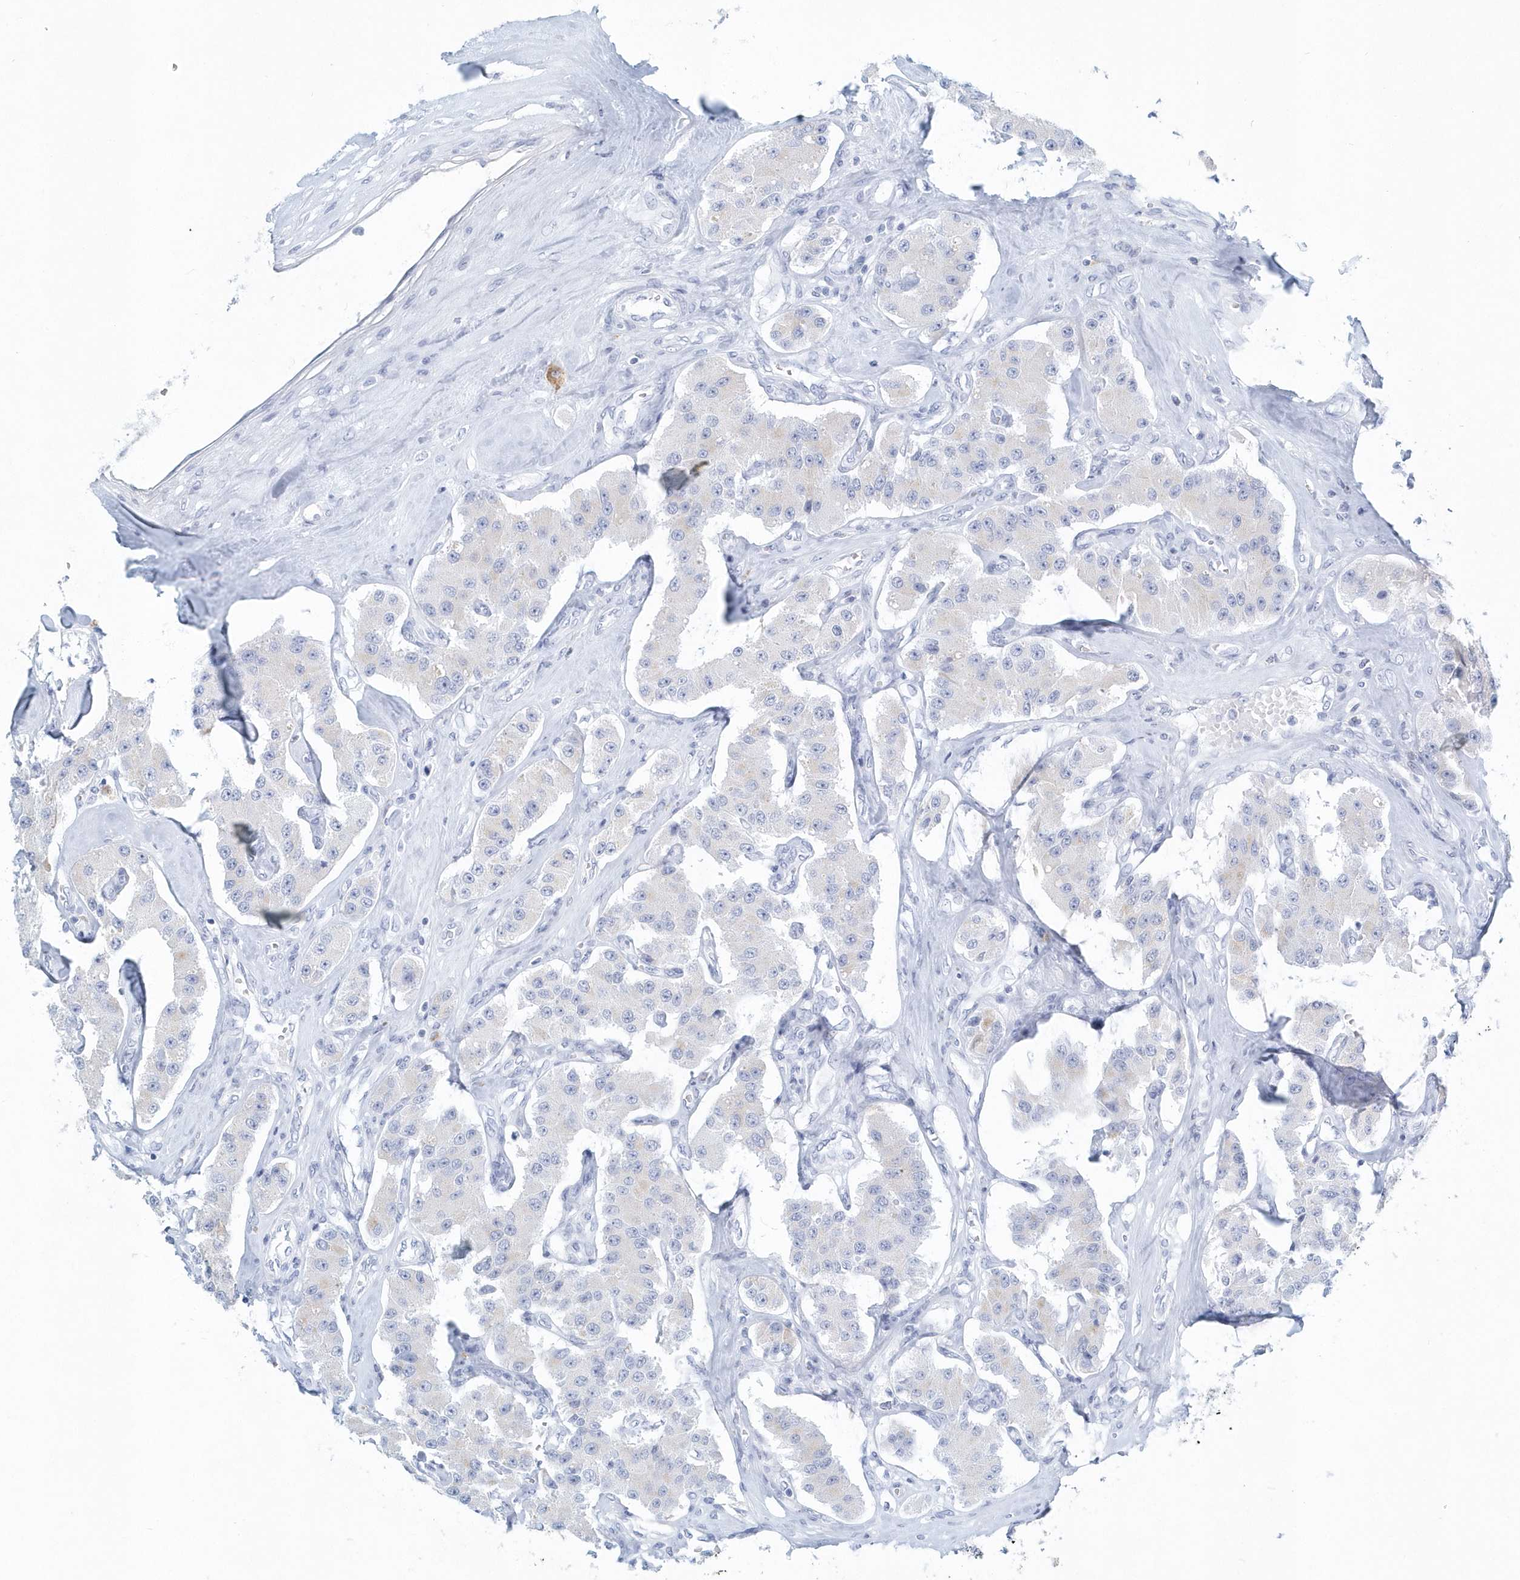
{"staining": {"intensity": "negative", "quantity": "none", "location": "none"}, "tissue": "carcinoid", "cell_type": "Tumor cells", "image_type": "cancer", "snomed": [{"axis": "morphology", "description": "Carcinoid, malignant, NOS"}, {"axis": "topography", "description": "Pancreas"}], "caption": "Carcinoid (malignant) was stained to show a protein in brown. There is no significant positivity in tumor cells. The staining is performed using DAB brown chromogen with nuclei counter-stained in using hematoxylin.", "gene": "PTPRO", "patient": {"sex": "male", "age": 41}}